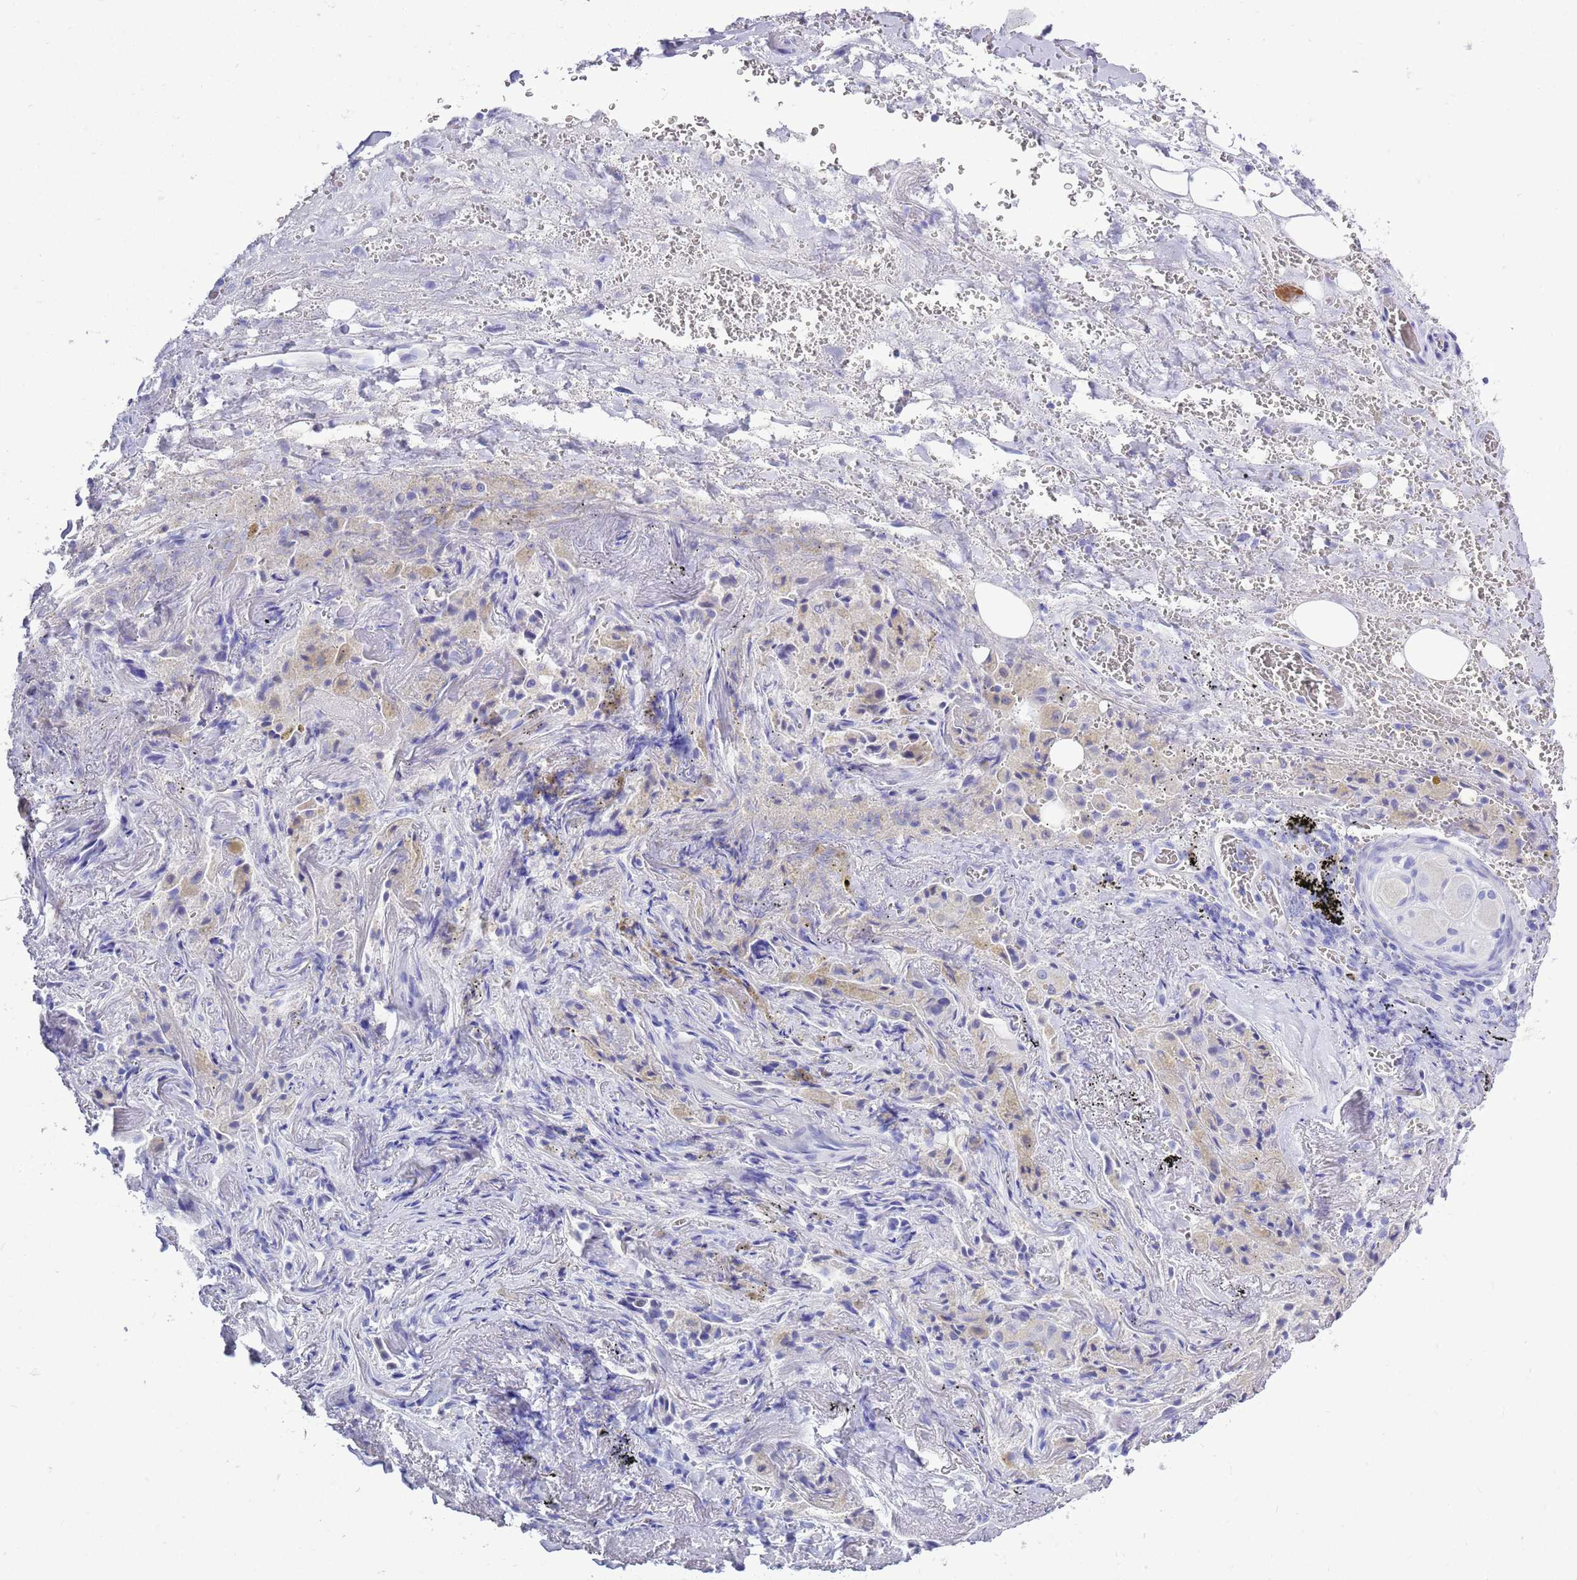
{"staining": {"intensity": "negative", "quantity": "none", "location": "none"}, "tissue": "adipose tissue", "cell_type": "Adipocytes", "image_type": "normal", "snomed": [{"axis": "morphology", "description": "Normal tissue, NOS"}, {"axis": "topography", "description": "Cartilage tissue"}], "caption": "Immunohistochemical staining of benign adipose tissue displays no significant staining in adipocytes. Brightfield microscopy of IHC stained with DAB (3,3'-diaminobenzidine) (brown) and hematoxylin (blue), captured at high magnification.", "gene": "MTMR2", "patient": {"sex": "male", "age": 66}}